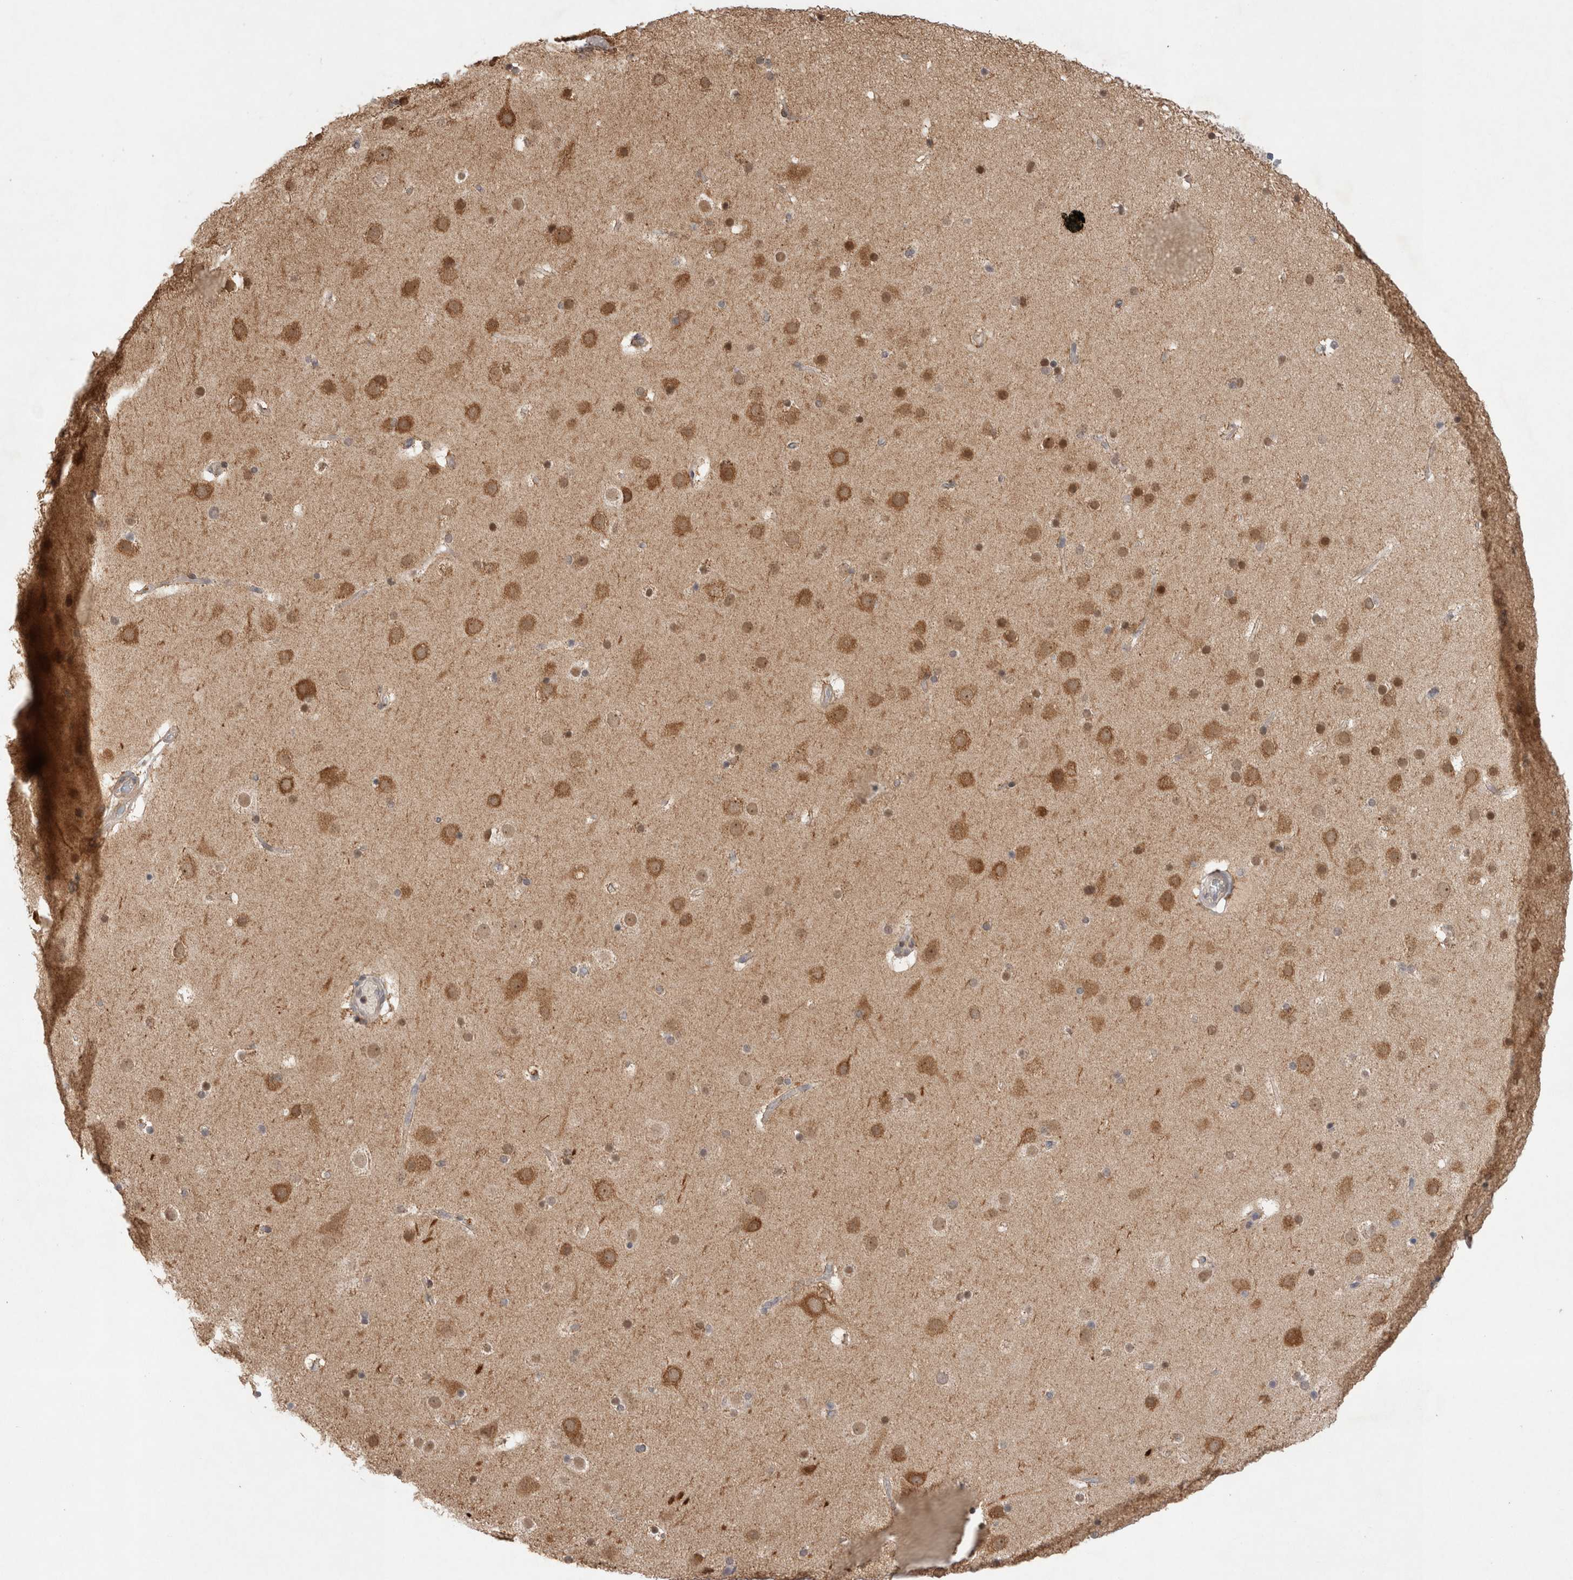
{"staining": {"intensity": "negative", "quantity": "none", "location": "none"}, "tissue": "cerebral cortex", "cell_type": "Endothelial cells", "image_type": "normal", "snomed": [{"axis": "morphology", "description": "Normal tissue, NOS"}, {"axis": "topography", "description": "Cerebral cortex"}], "caption": "This is an immunohistochemistry micrograph of unremarkable human cerebral cortex. There is no expression in endothelial cells.", "gene": "SYDE2", "patient": {"sex": "male", "age": 57}}